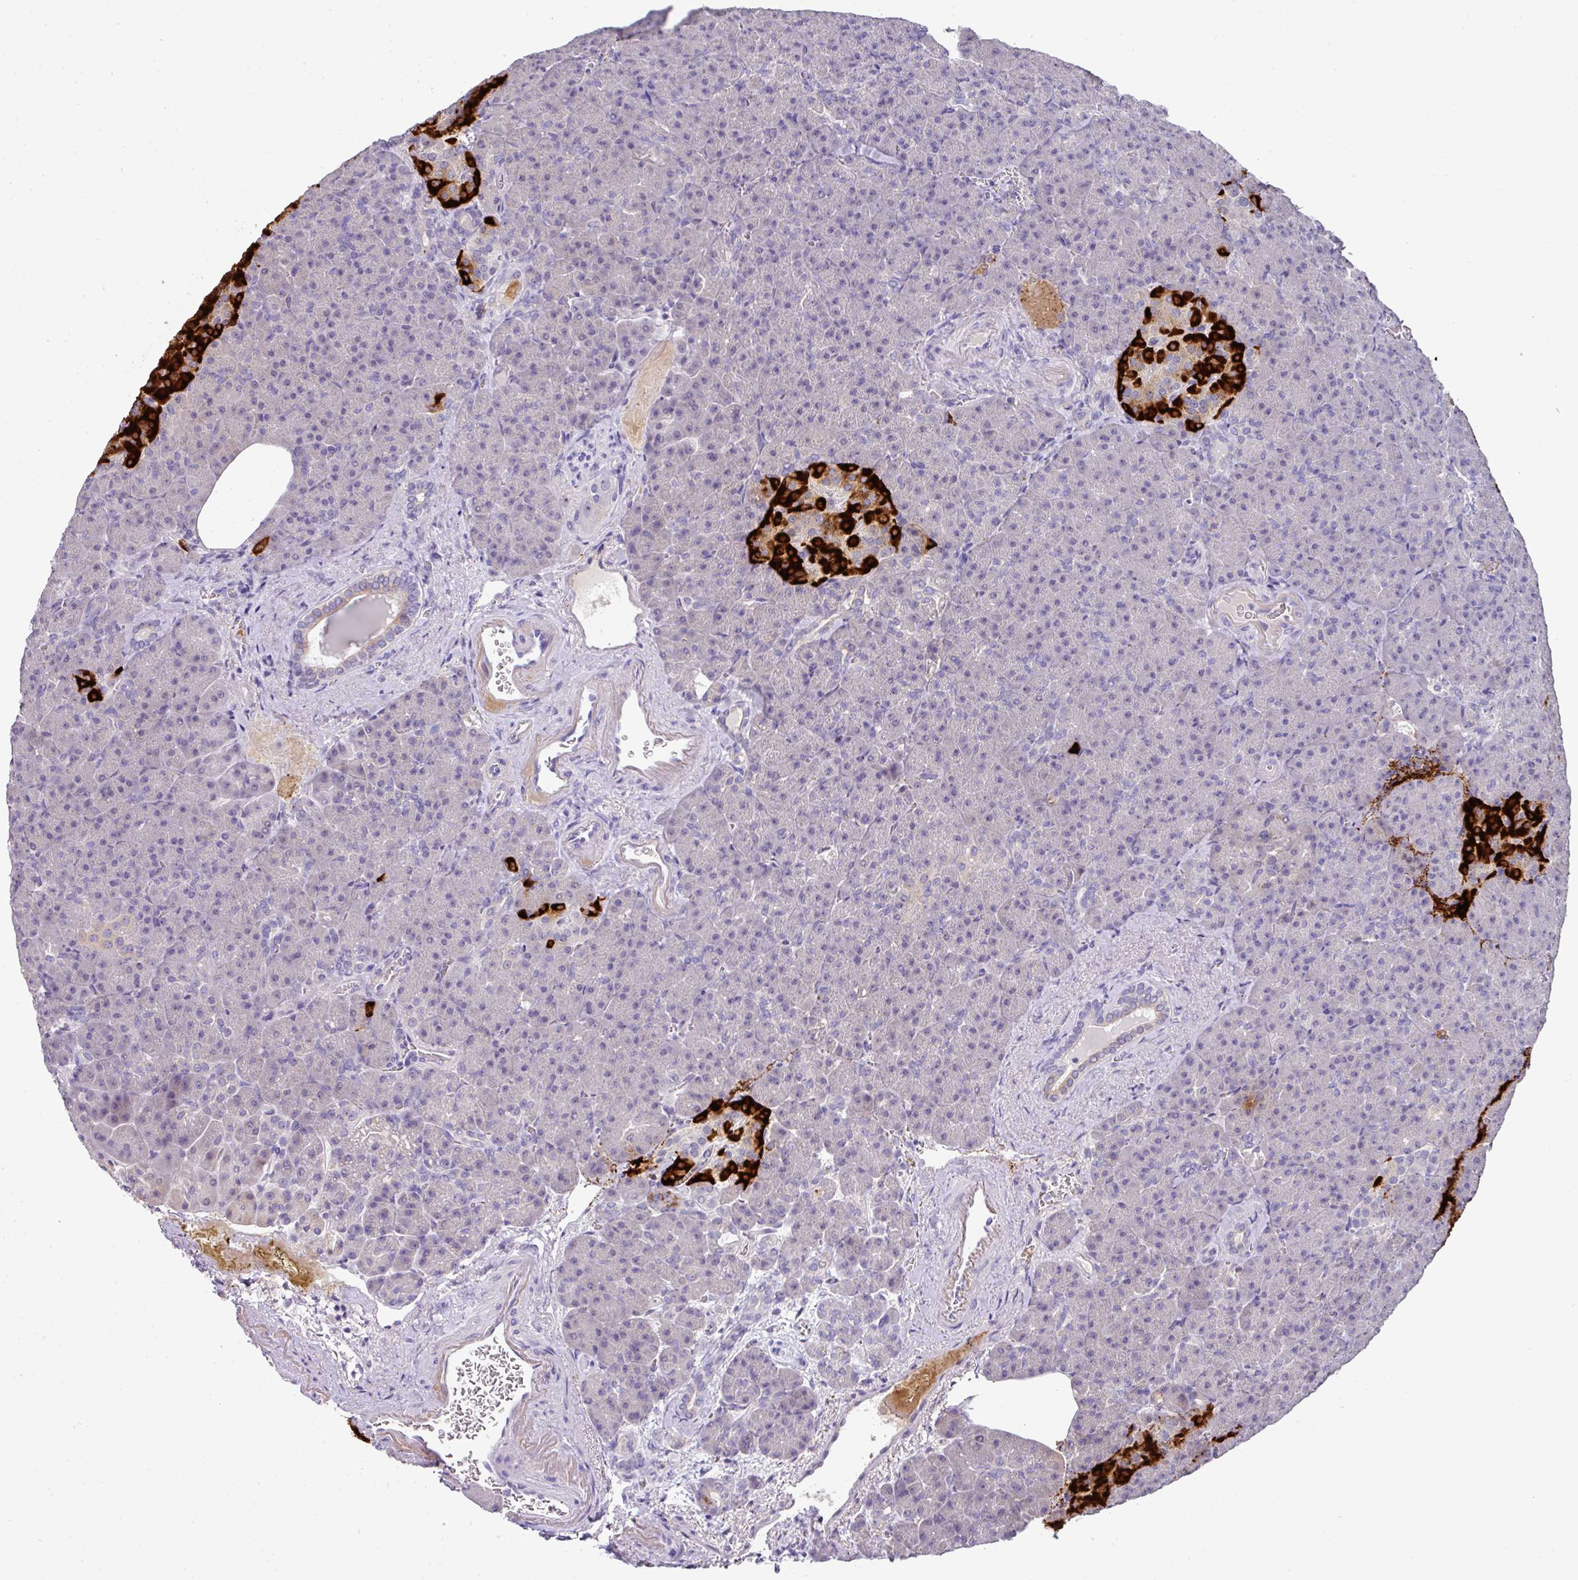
{"staining": {"intensity": "negative", "quantity": "none", "location": "none"}, "tissue": "pancreas", "cell_type": "Exocrine glandular cells", "image_type": "normal", "snomed": [{"axis": "morphology", "description": "Normal tissue, NOS"}, {"axis": "topography", "description": "Pancreas"}], "caption": "IHC histopathology image of normal pancreas stained for a protein (brown), which demonstrates no staining in exocrine glandular cells.", "gene": "GCG", "patient": {"sex": "female", "age": 74}}